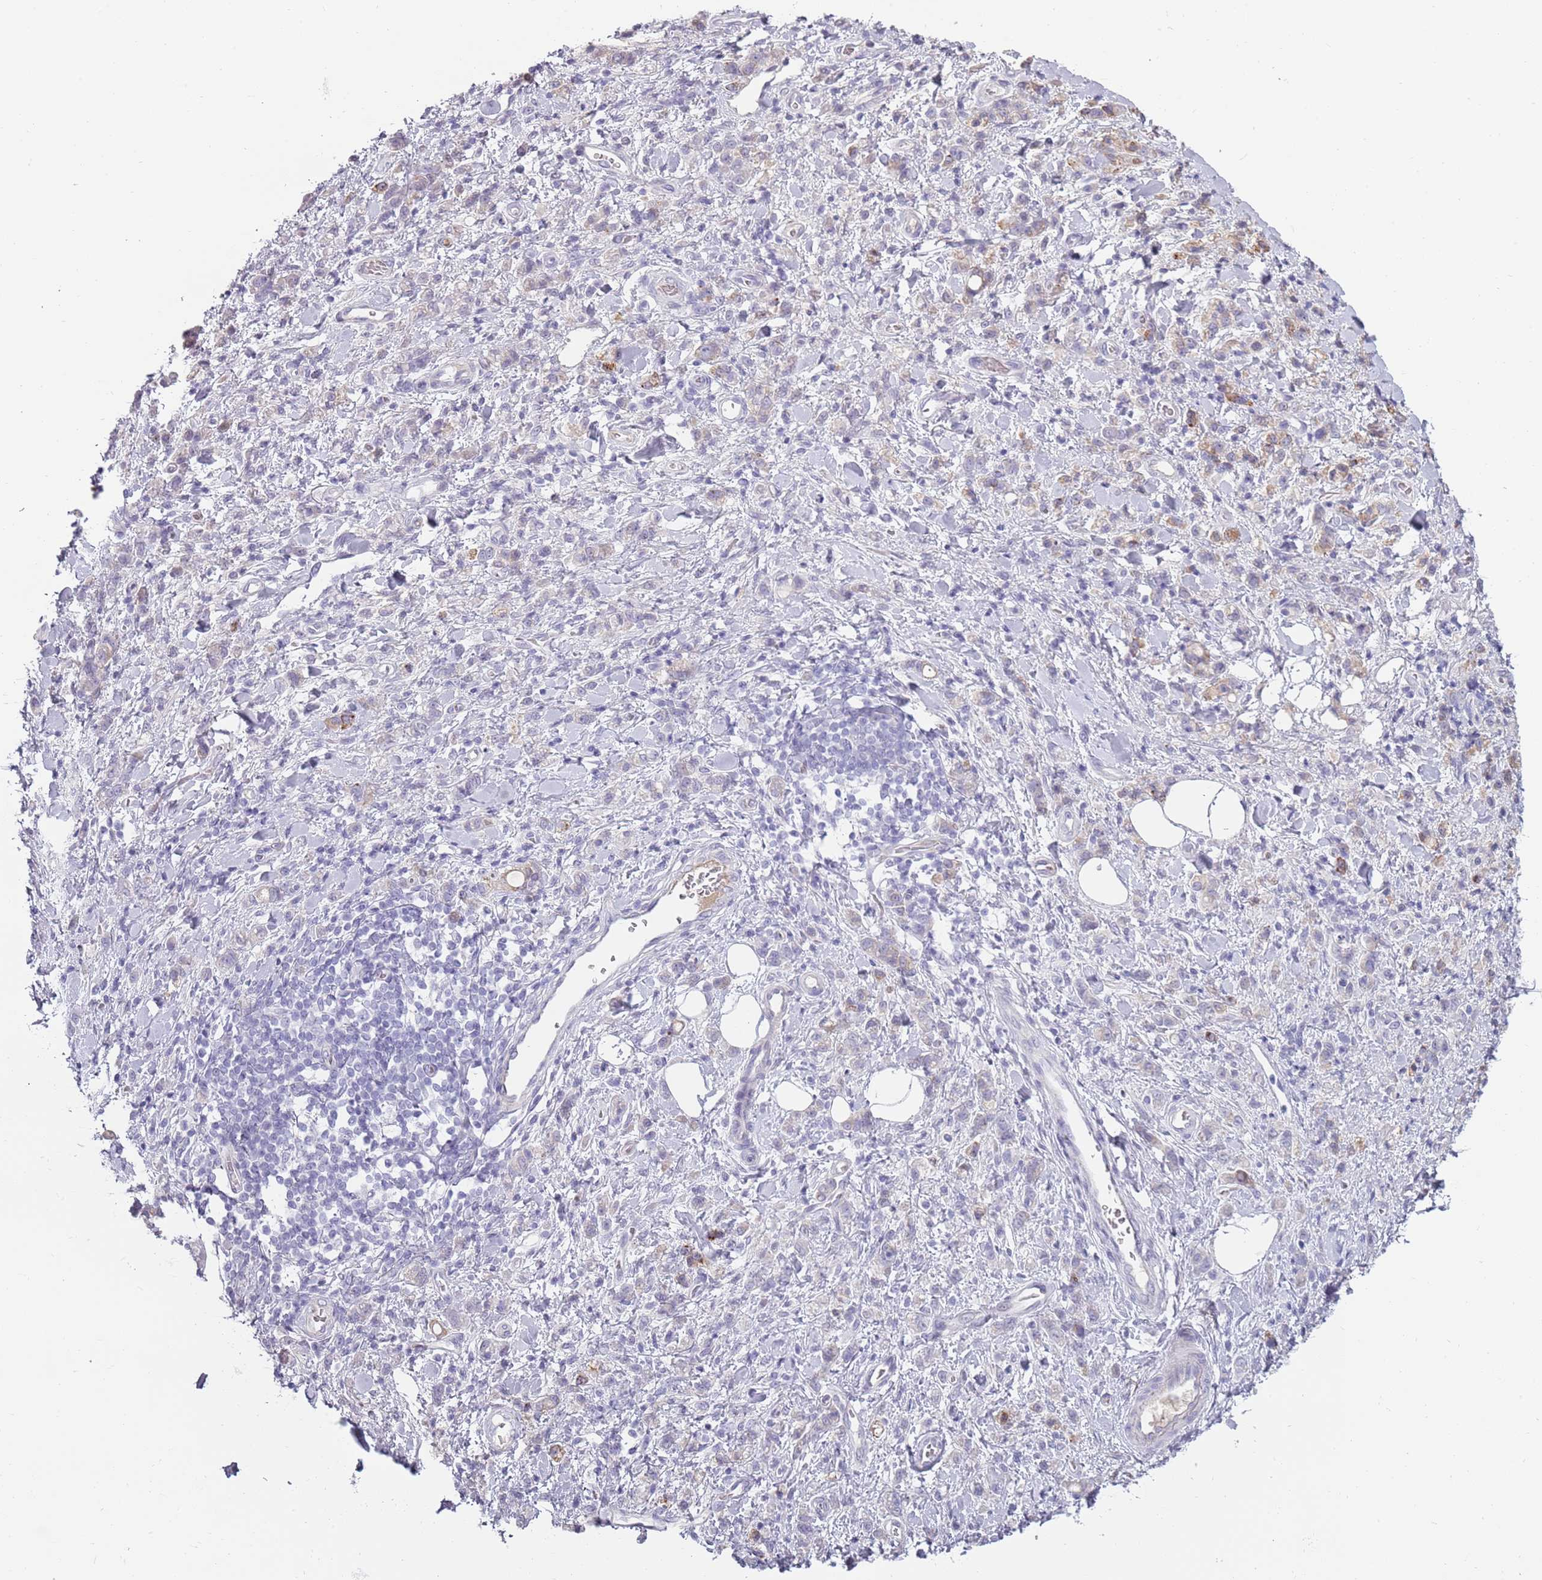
{"staining": {"intensity": "negative", "quantity": "none", "location": "none"}, "tissue": "stomach cancer", "cell_type": "Tumor cells", "image_type": "cancer", "snomed": [{"axis": "morphology", "description": "Adenocarcinoma, NOS"}, {"axis": "topography", "description": "Stomach"}], "caption": "Immunohistochemical staining of stomach cancer (adenocarcinoma) shows no significant staining in tumor cells. (DAB (3,3'-diaminobenzidine) immunohistochemistry with hematoxylin counter stain).", "gene": "TNFRSF6B", "patient": {"sex": "male", "age": 77}}